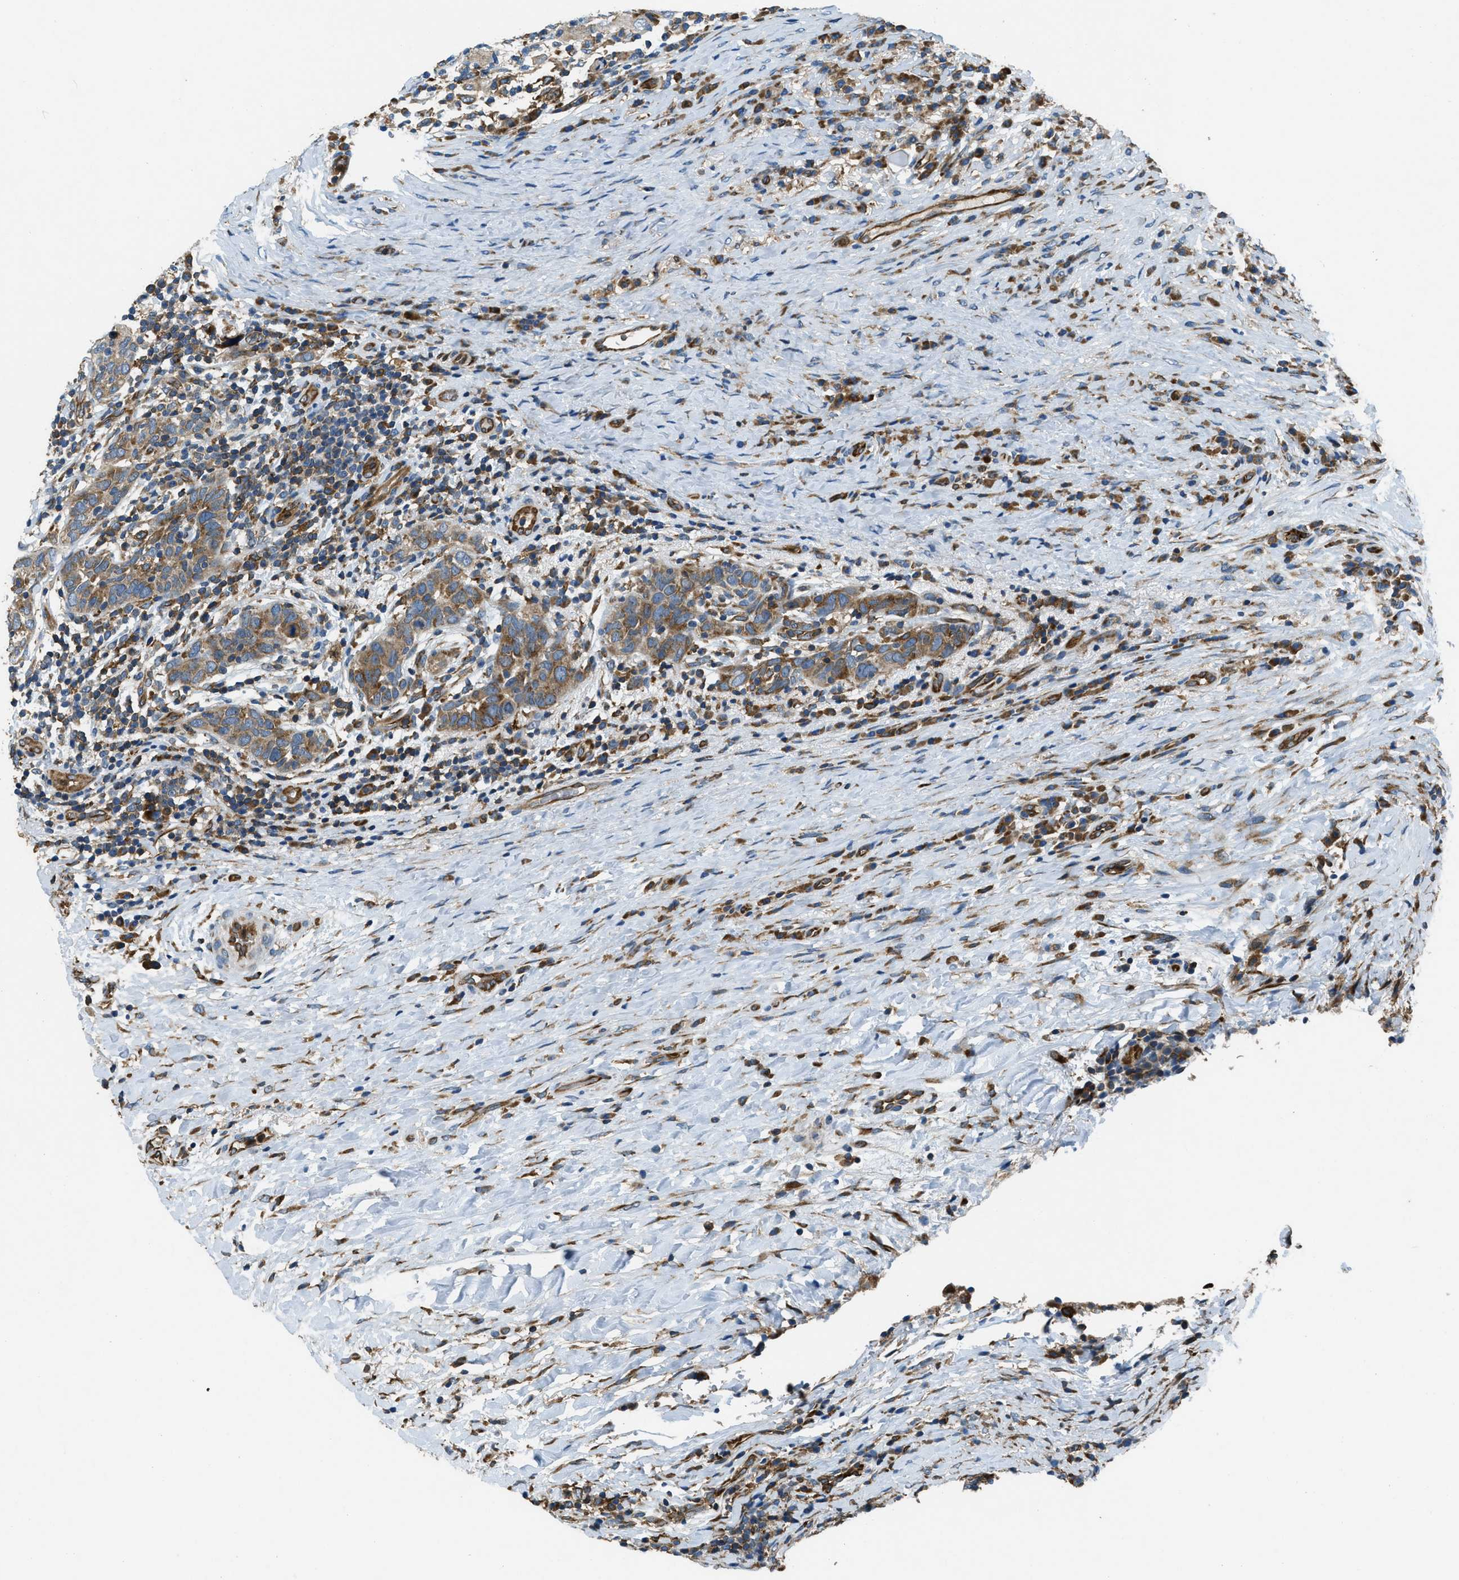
{"staining": {"intensity": "moderate", "quantity": ">75%", "location": "cytoplasmic/membranous,nuclear"}, "tissue": "breast cancer", "cell_type": "Tumor cells", "image_type": "cancer", "snomed": [{"axis": "morphology", "description": "Duct carcinoma"}, {"axis": "topography", "description": "Breast"}], "caption": "DAB (3,3'-diaminobenzidine) immunohistochemical staining of breast cancer shows moderate cytoplasmic/membranous and nuclear protein positivity in about >75% of tumor cells.", "gene": "GIMAP8", "patient": {"sex": "female", "age": 37}}